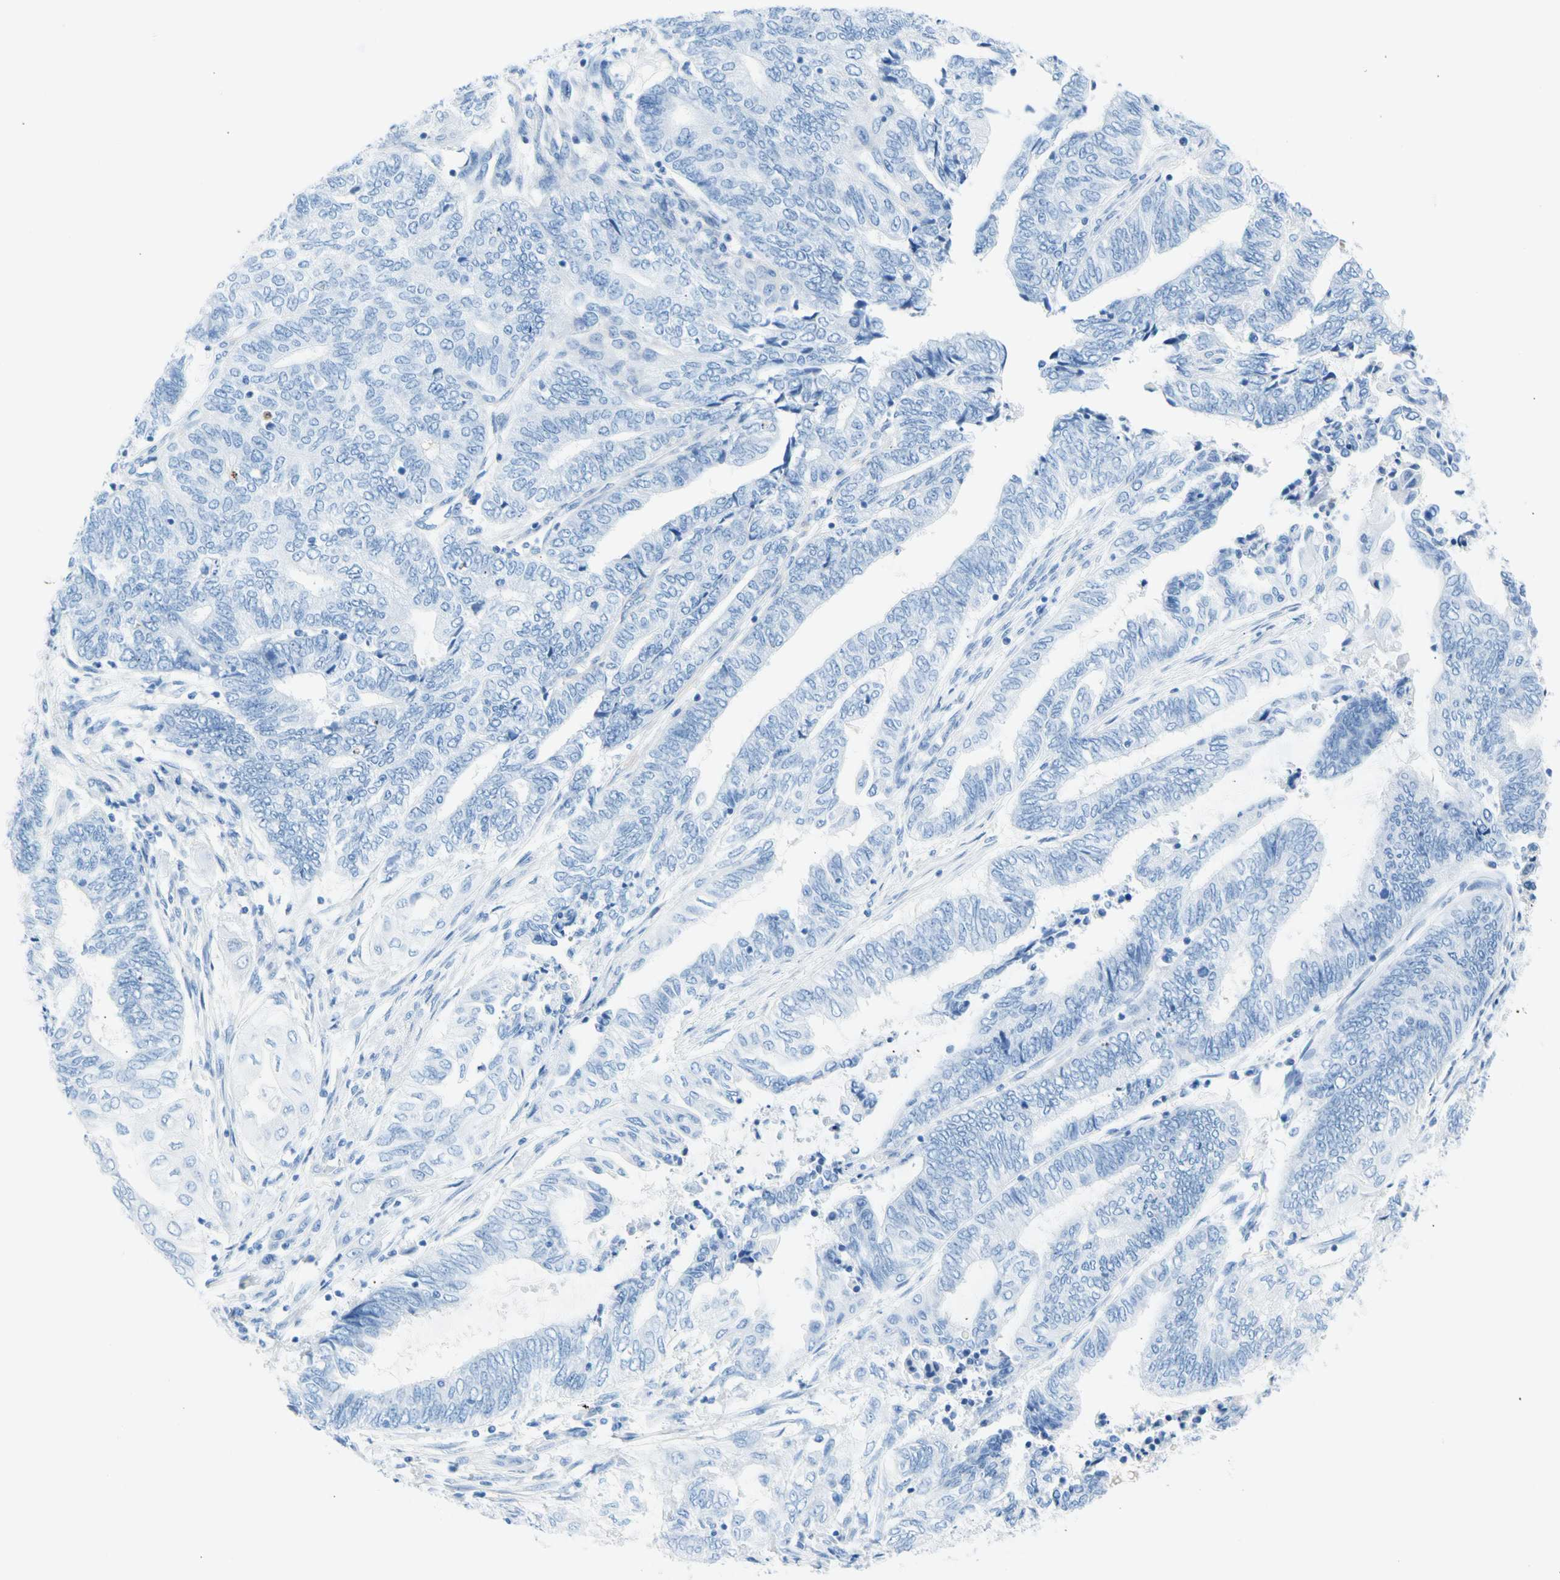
{"staining": {"intensity": "negative", "quantity": "none", "location": "none"}, "tissue": "endometrial cancer", "cell_type": "Tumor cells", "image_type": "cancer", "snomed": [{"axis": "morphology", "description": "Adenocarcinoma, NOS"}, {"axis": "topography", "description": "Uterus"}, {"axis": "topography", "description": "Endometrium"}], "caption": "An image of human endometrial cancer (adenocarcinoma) is negative for staining in tumor cells.", "gene": "CEL", "patient": {"sex": "female", "age": 70}}